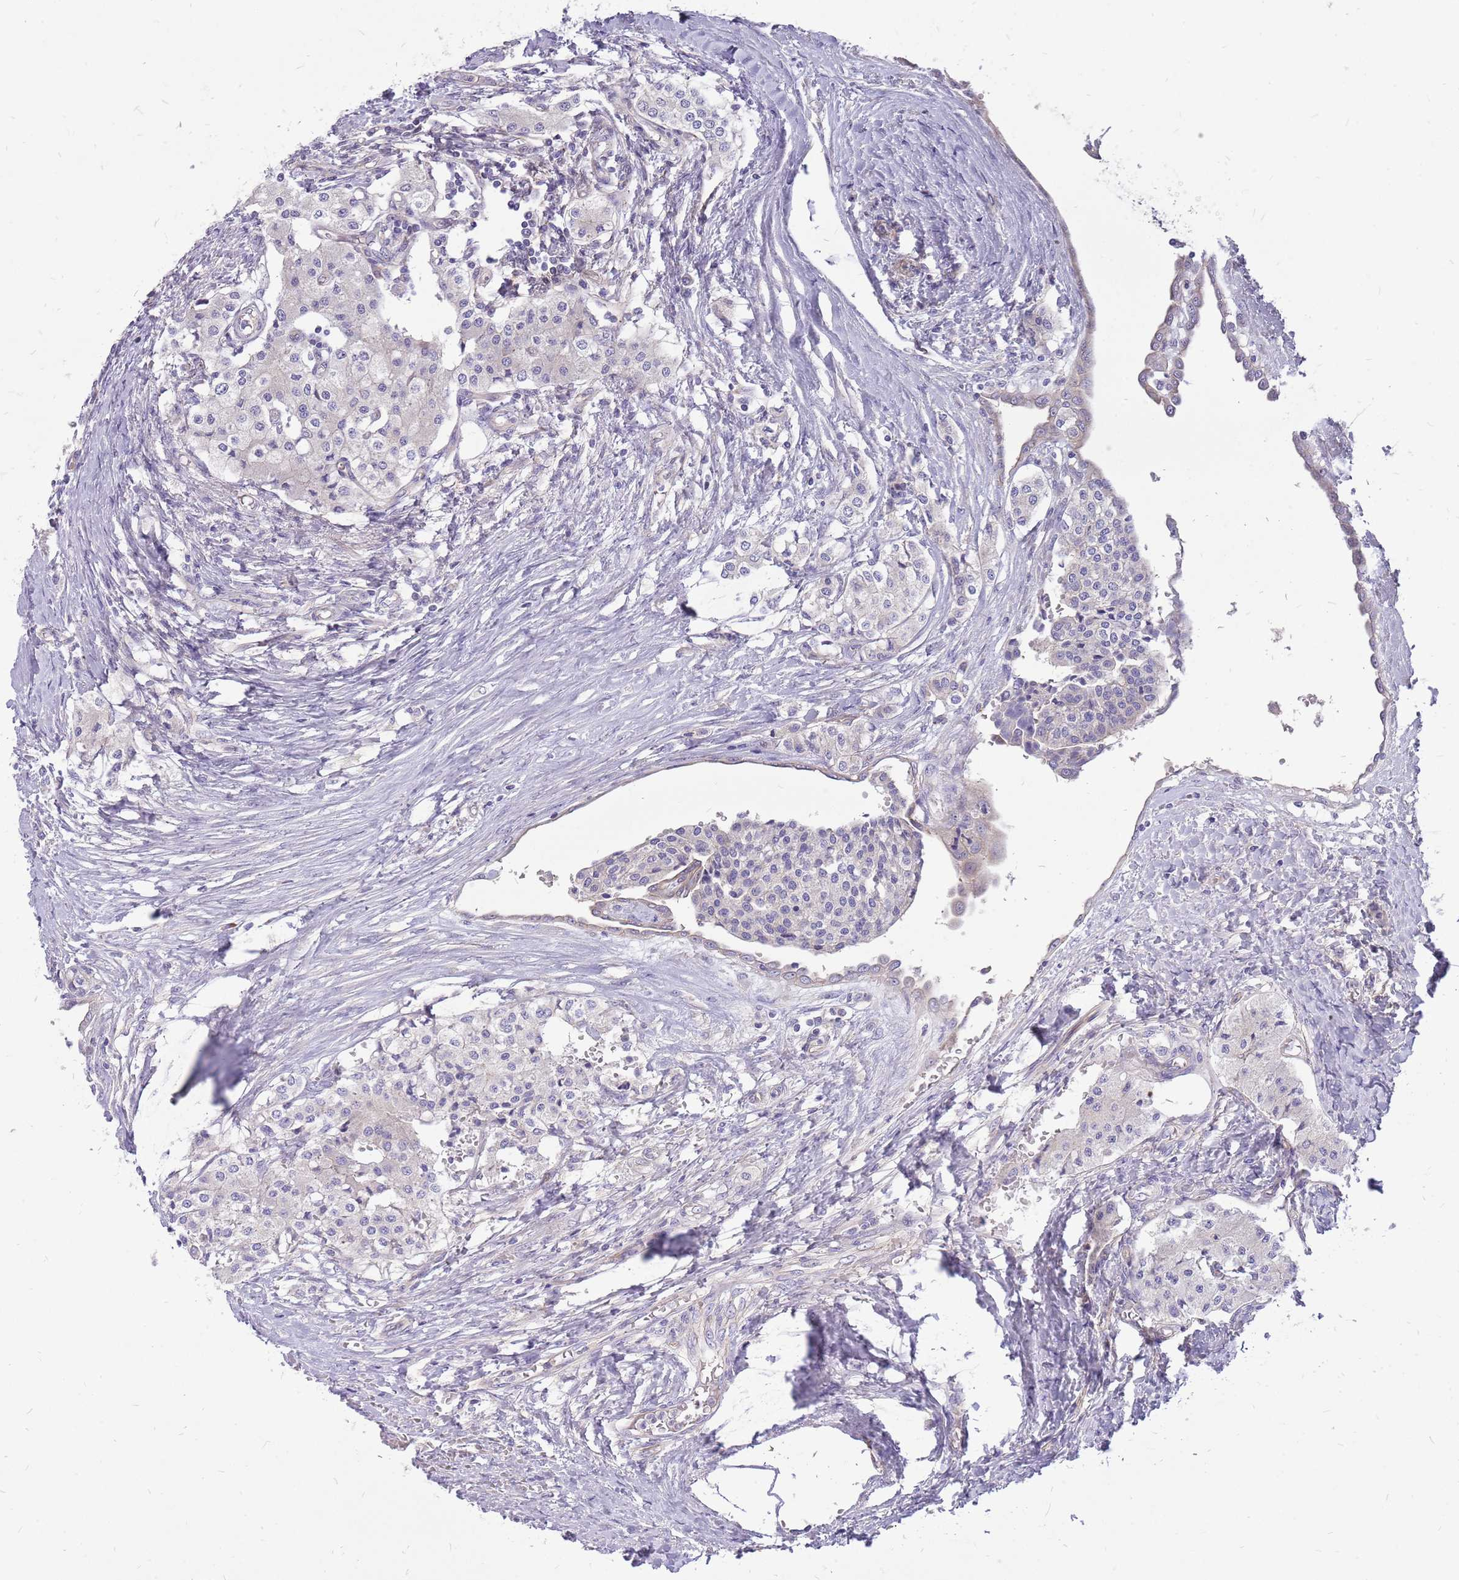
{"staining": {"intensity": "negative", "quantity": "none", "location": "none"}, "tissue": "carcinoid", "cell_type": "Tumor cells", "image_type": "cancer", "snomed": [{"axis": "morphology", "description": "Carcinoid, malignant, NOS"}, {"axis": "topography", "description": "Colon"}], "caption": "A high-resolution micrograph shows immunohistochemistry (IHC) staining of carcinoid (malignant), which demonstrates no significant expression in tumor cells.", "gene": "NTN4", "patient": {"sex": "female", "age": 52}}